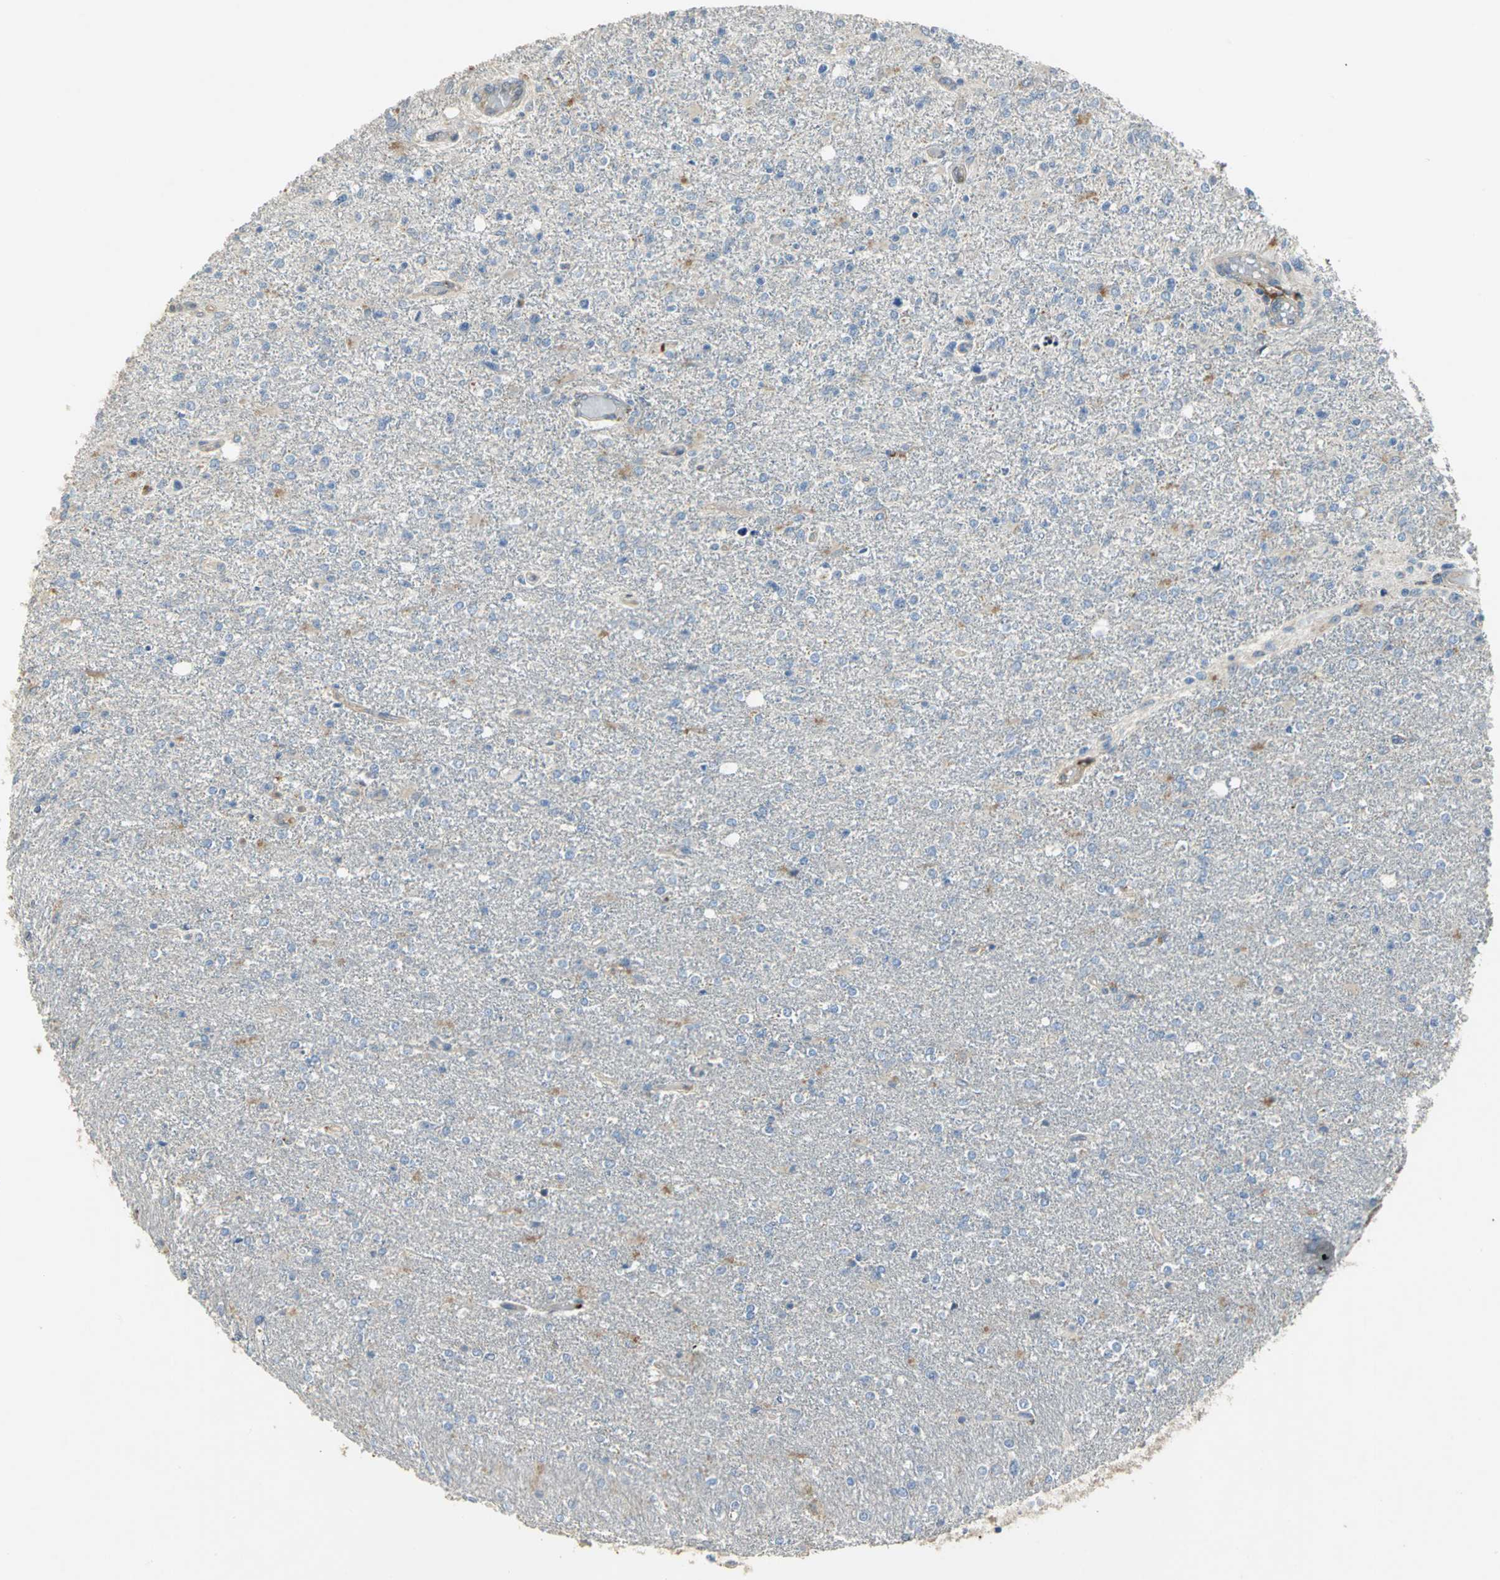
{"staining": {"intensity": "negative", "quantity": "none", "location": "none"}, "tissue": "glioma", "cell_type": "Tumor cells", "image_type": "cancer", "snomed": [{"axis": "morphology", "description": "Glioma, malignant, High grade"}, {"axis": "topography", "description": "Cerebral cortex"}], "caption": "Tumor cells show no significant positivity in malignant glioma (high-grade).", "gene": "IL17RB", "patient": {"sex": "male", "age": 76}}